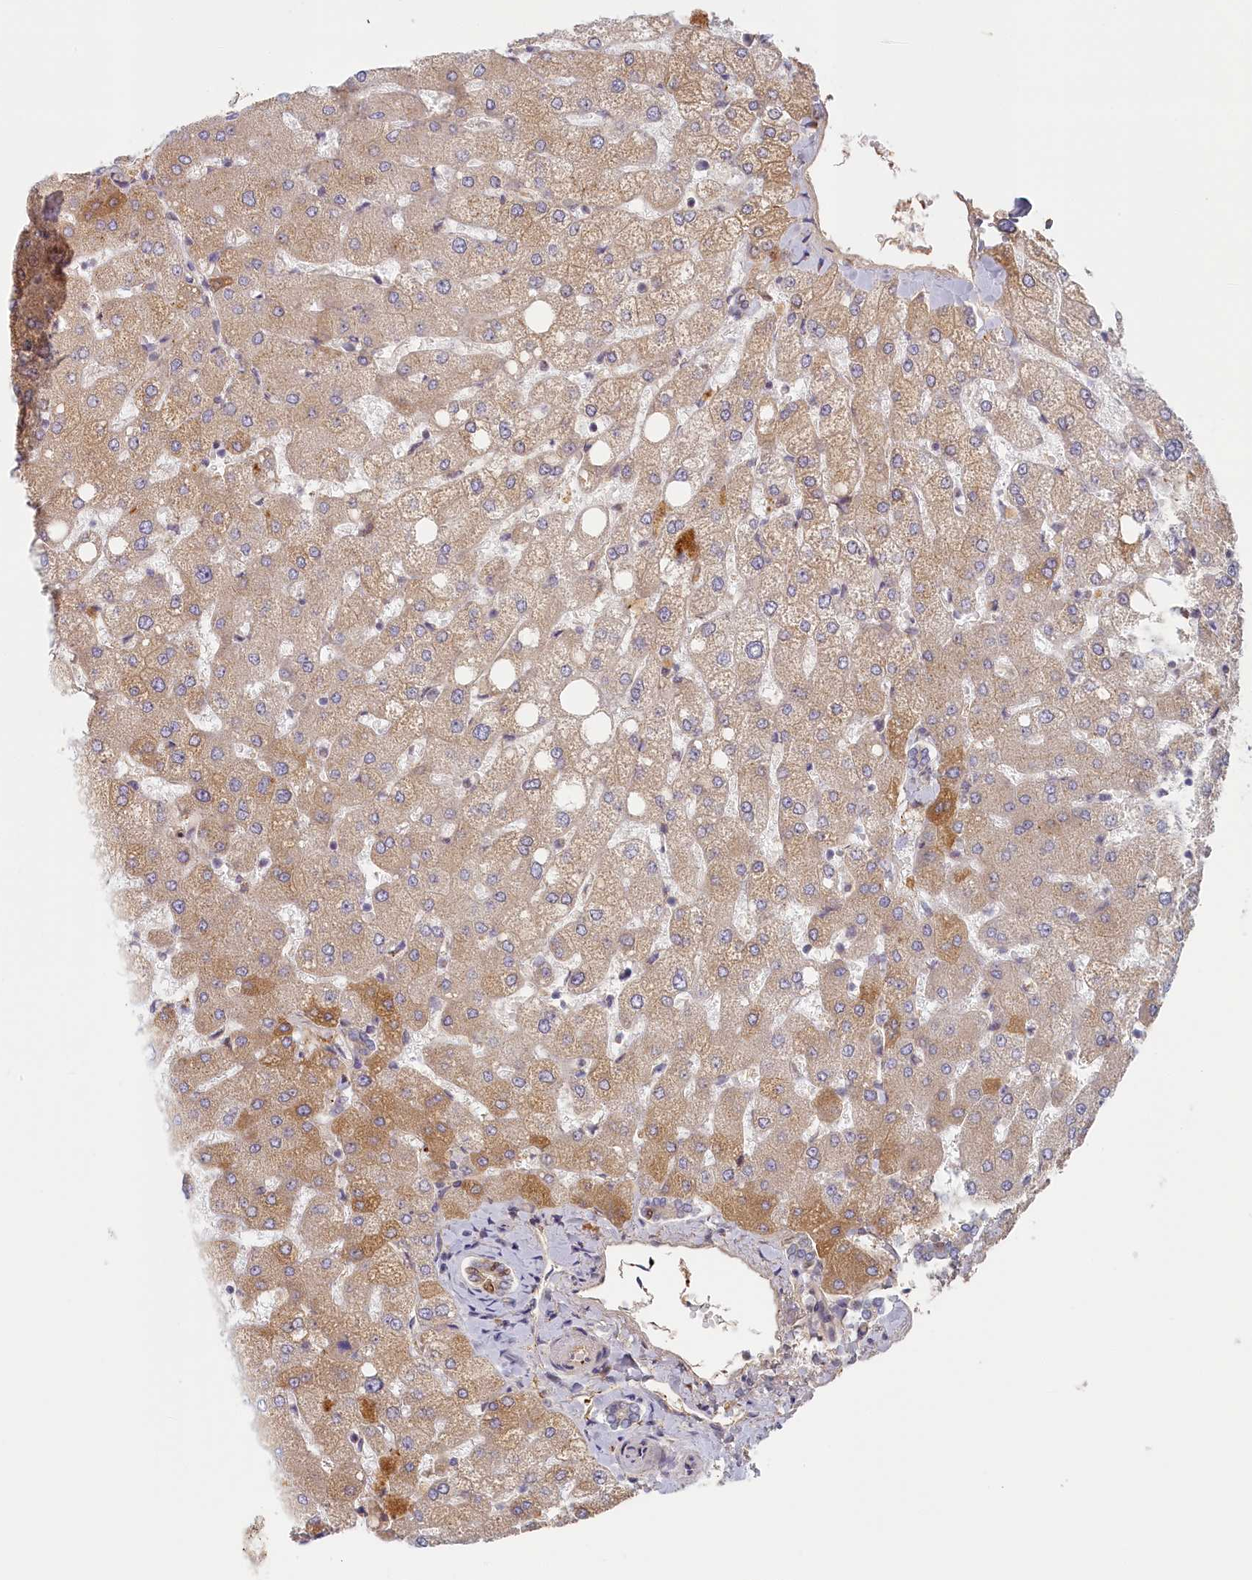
{"staining": {"intensity": "moderate", "quantity": "<25%", "location": "cytoplasmic/membranous"}, "tissue": "liver", "cell_type": "Cholangiocytes", "image_type": "normal", "snomed": [{"axis": "morphology", "description": "Normal tissue, NOS"}, {"axis": "topography", "description": "Liver"}], "caption": "Cholangiocytes show moderate cytoplasmic/membranous staining in about <25% of cells in unremarkable liver.", "gene": "STX16", "patient": {"sex": "female", "age": 54}}